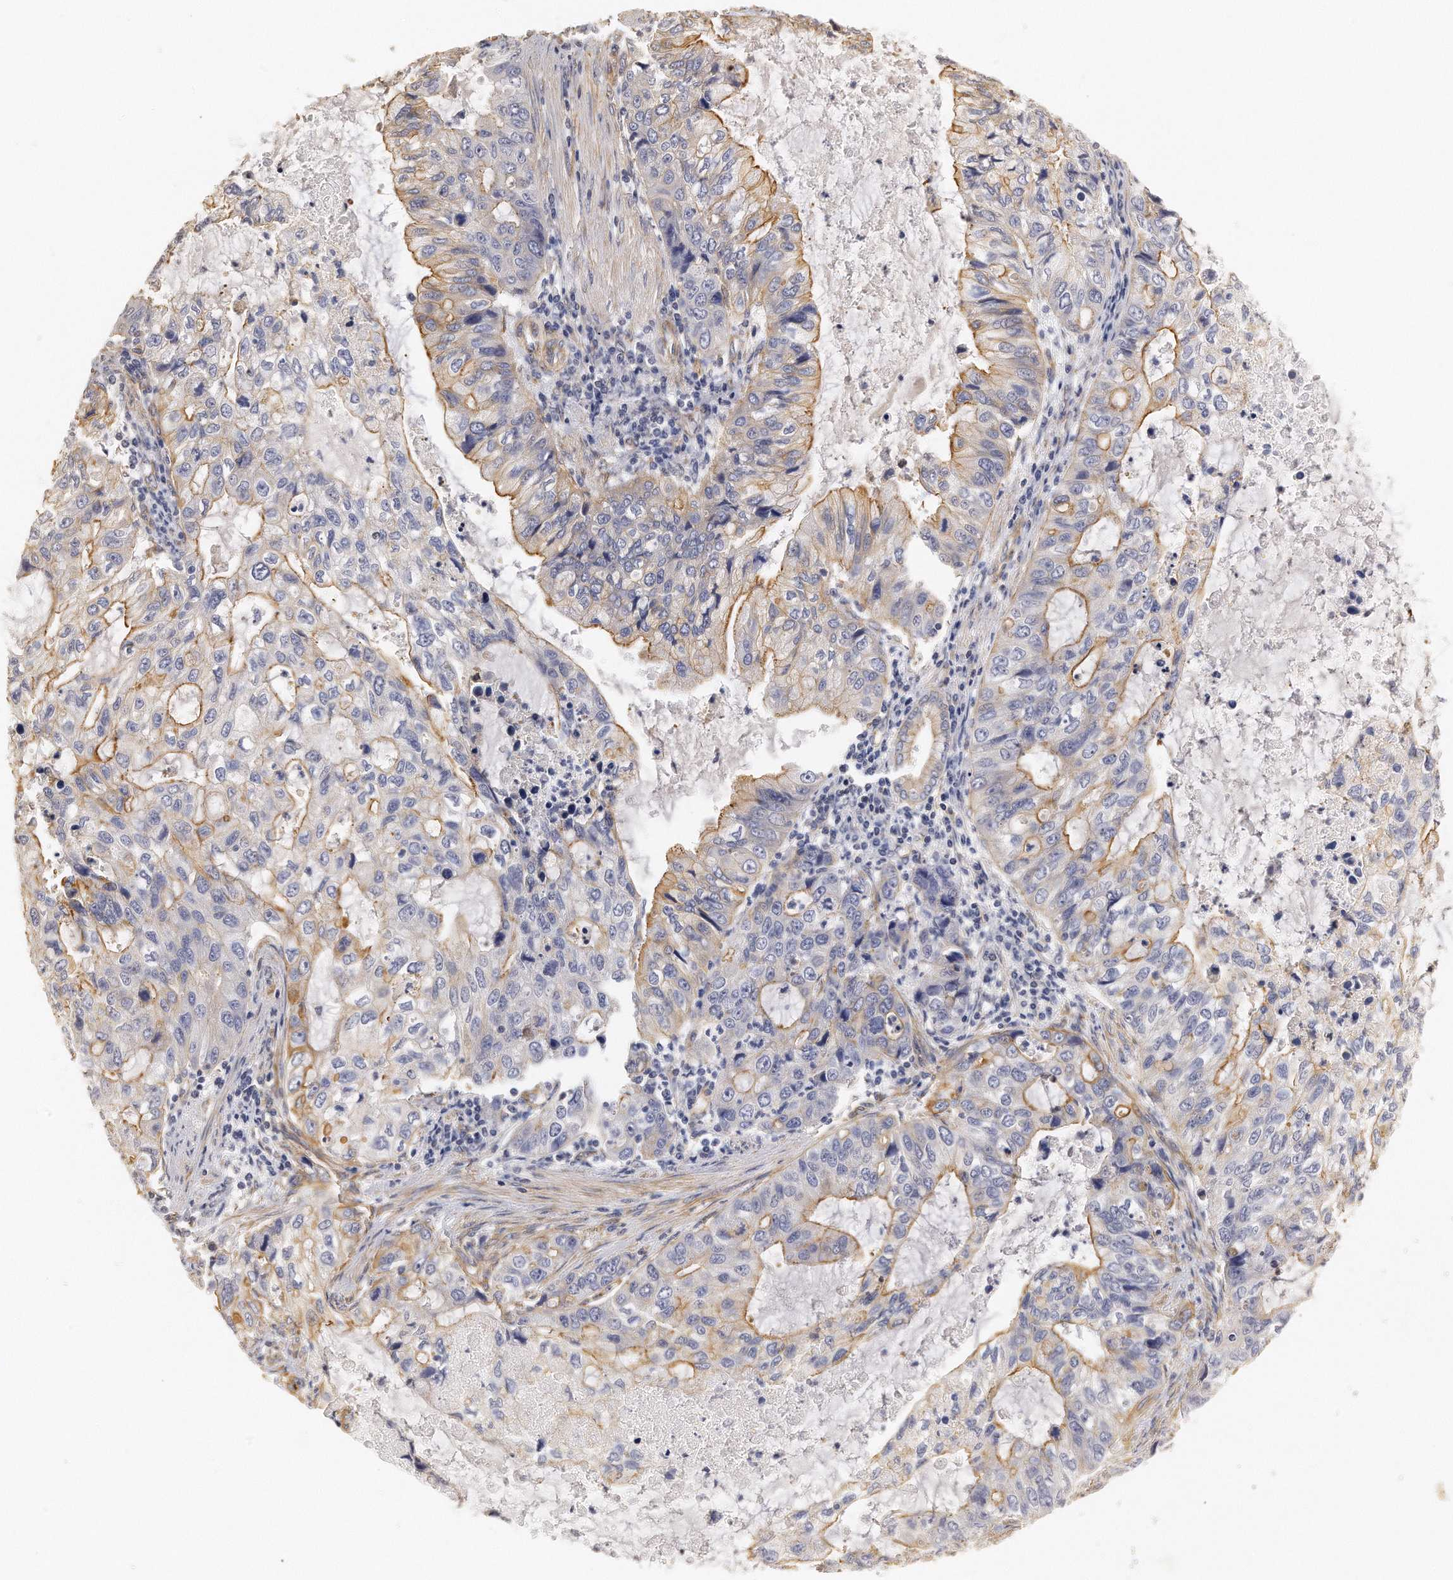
{"staining": {"intensity": "moderate", "quantity": "25%-75%", "location": "cytoplasmic/membranous"}, "tissue": "stomach cancer", "cell_type": "Tumor cells", "image_type": "cancer", "snomed": [{"axis": "morphology", "description": "Adenocarcinoma, NOS"}, {"axis": "topography", "description": "Stomach, upper"}], "caption": "An immunohistochemistry photomicrograph of neoplastic tissue is shown. Protein staining in brown highlights moderate cytoplasmic/membranous positivity in adenocarcinoma (stomach) within tumor cells.", "gene": "CHST7", "patient": {"sex": "female", "age": 52}}